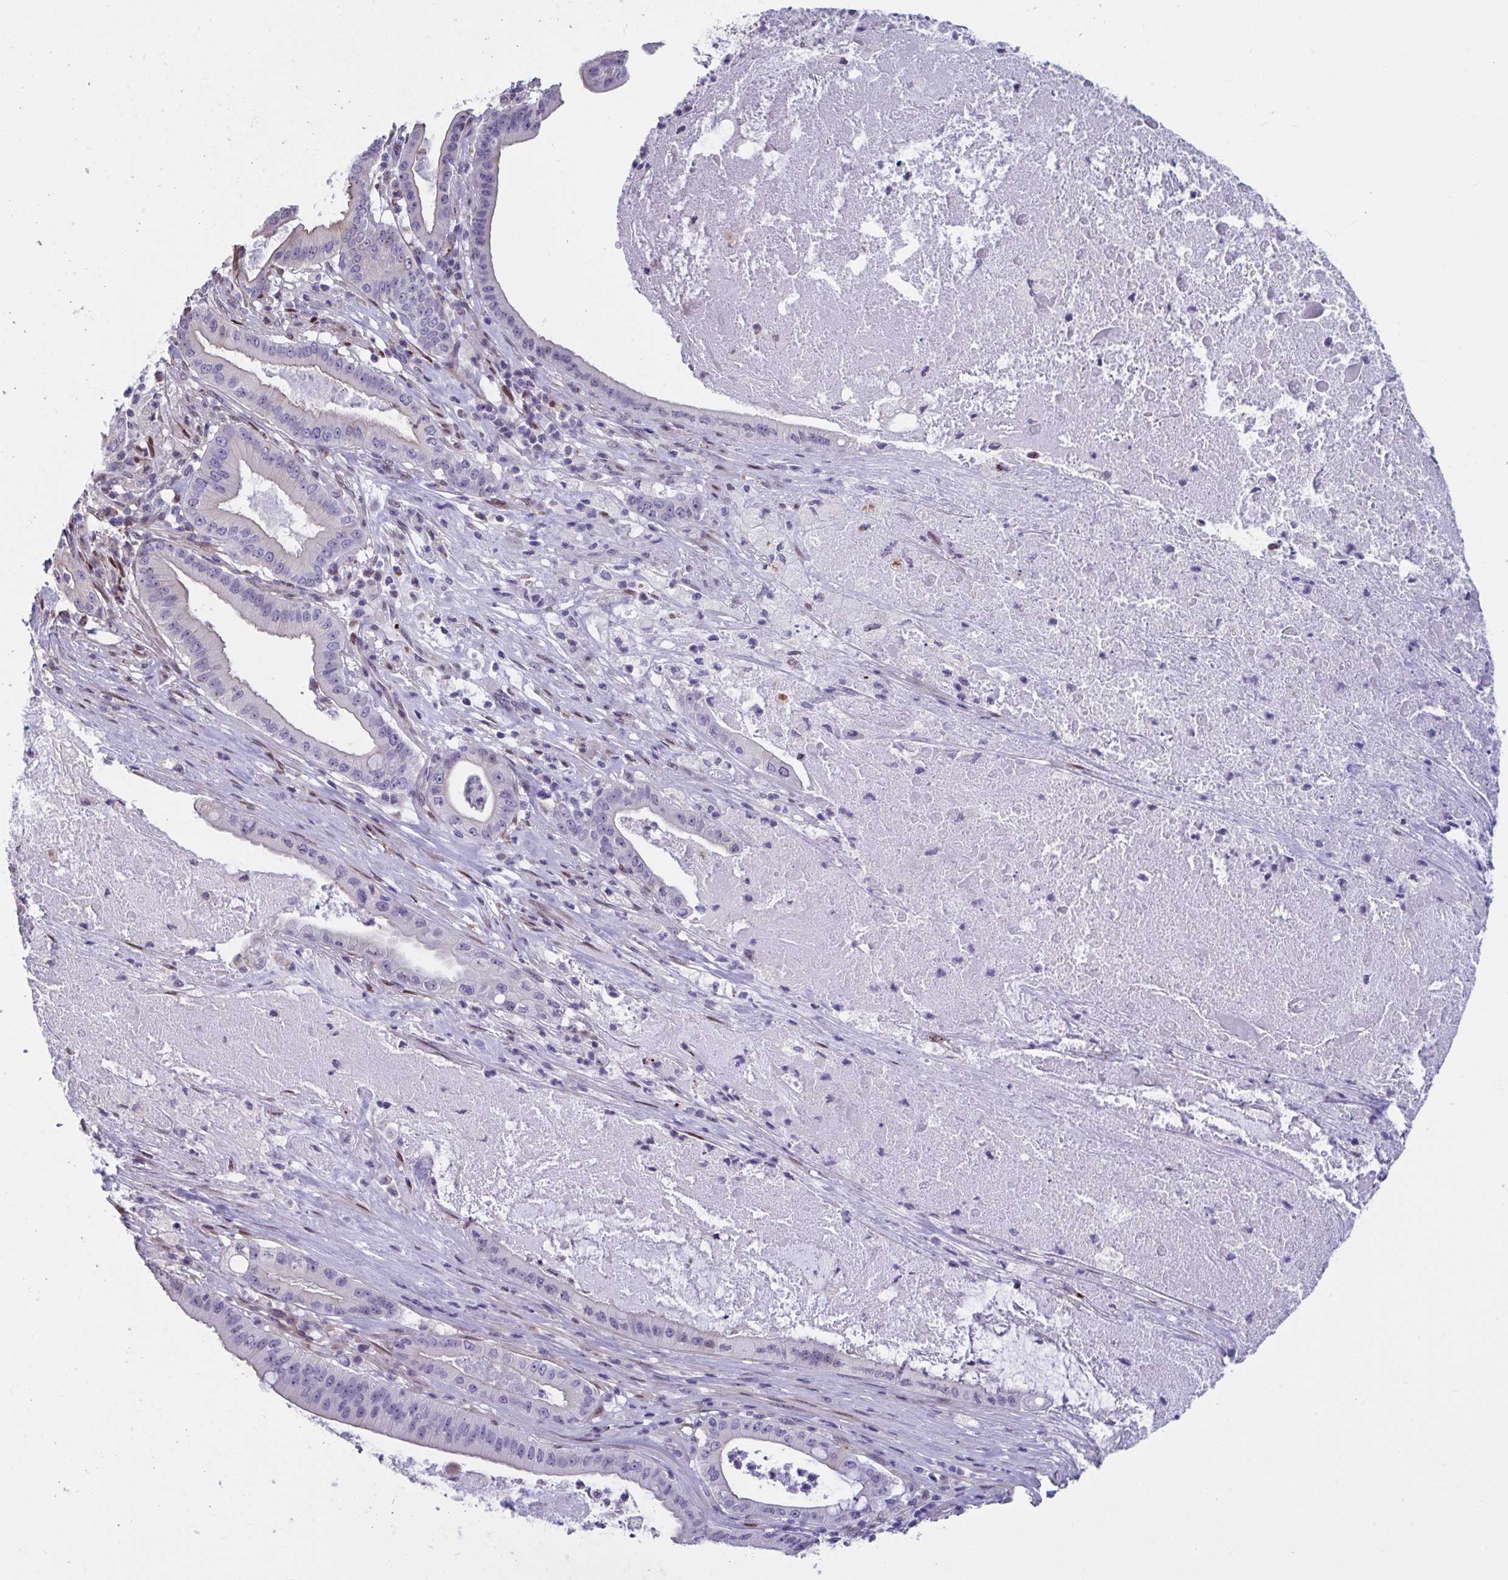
{"staining": {"intensity": "moderate", "quantity": "<25%", "location": "cytoplasmic/membranous"}, "tissue": "pancreatic cancer", "cell_type": "Tumor cells", "image_type": "cancer", "snomed": [{"axis": "morphology", "description": "Adenocarcinoma, NOS"}, {"axis": "topography", "description": "Pancreas"}], "caption": "Protein analysis of adenocarcinoma (pancreatic) tissue shows moderate cytoplasmic/membranous expression in about <25% of tumor cells. The protein is stained brown, and the nuclei are stained in blue (DAB (3,3'-diaminobenzidine) IHC with brightfield microscopy, high magnification).", "gene": "PELI2", "patient": {"sex": "male", "age": 71}}